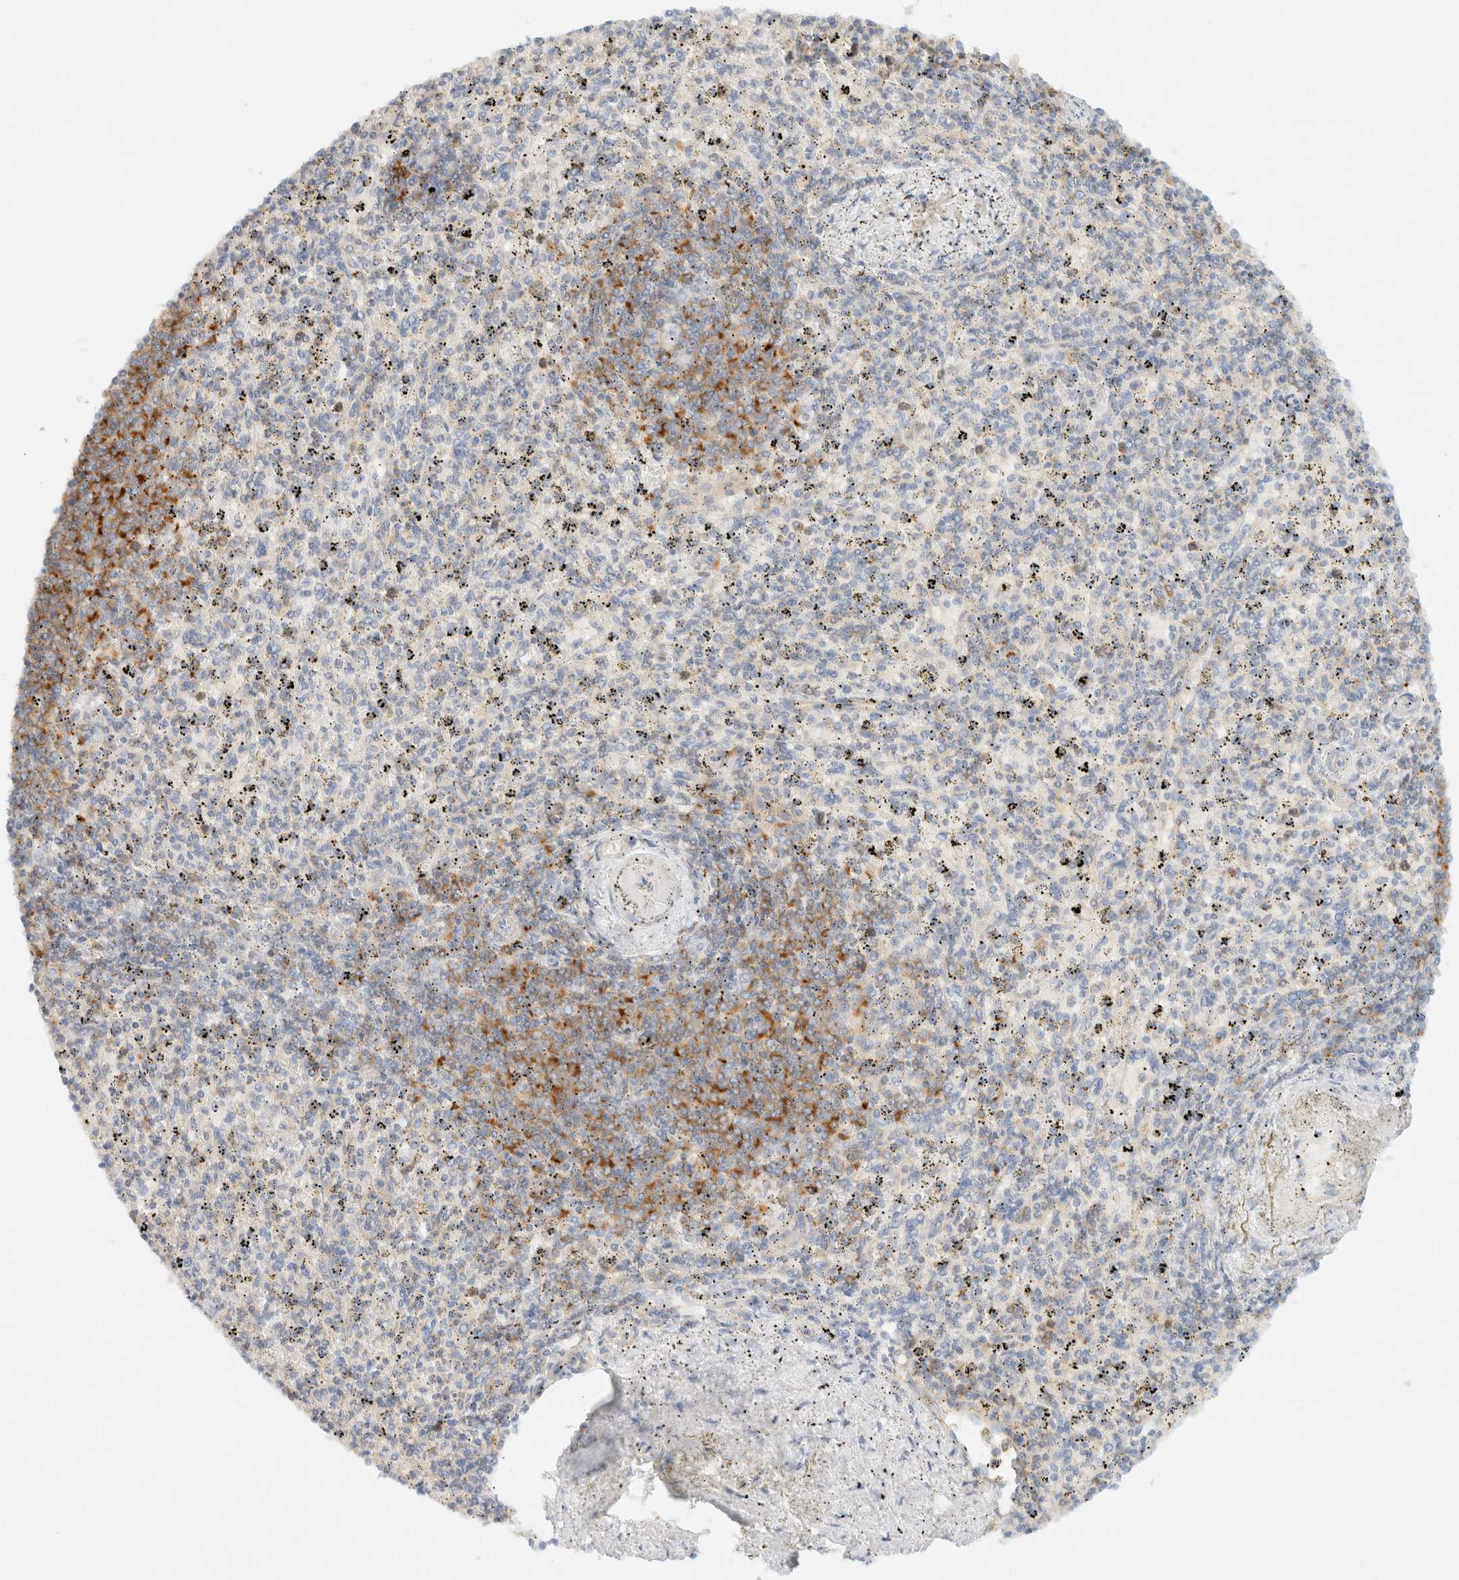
{"staining": {"intensity": "negative", "quantity": "none", "location": "none"}, "tissue": "spleen", "cell_type": "Cells in red pulp", "image_type": "normal", "snomed": [{"axis": "morphology", "description": "Normal tissue, NOS"}, {"axis": "topography", "description": "Spleen"}], "caption": "IHC micrograph of benign spleen: human spleen stained with DAB exhibits no significant protein staining in cells in red pulp.", "gene": "SH3GLB2", "patient": {"sex": "male", "age": 72}}